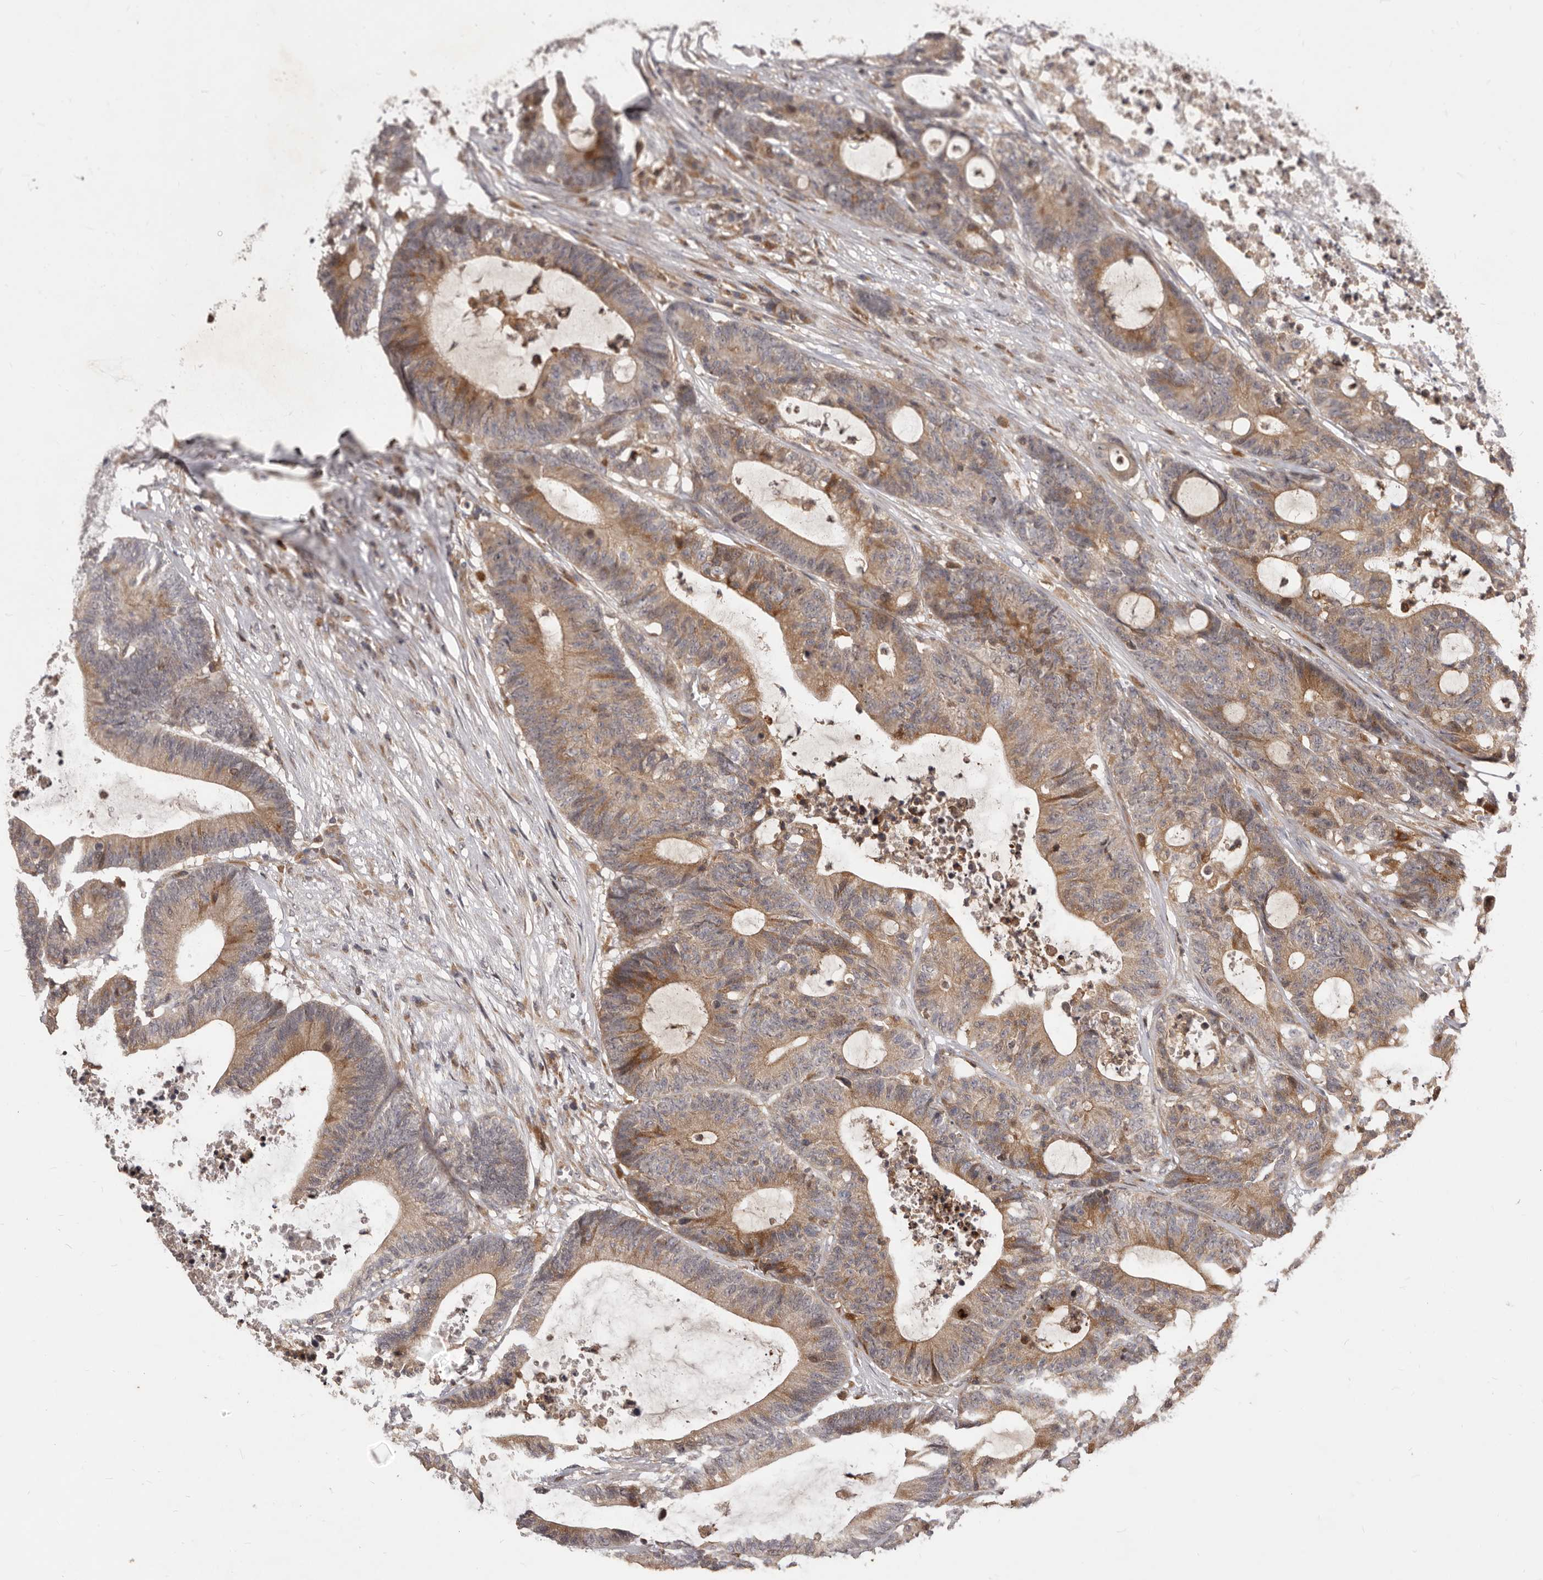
{"staining": {"intensity": "moderate", "quantity": ">75%", "location": "cytoplasmic/membranous"}, "tissue": "colorectal cancer", "cell_type": "Tumor cells", "image_type": "cancer", "snomed": [{"axis": "morphology", "description": "Adenocarcinoma, NOS"}, {"axis": "topography", "description": "Colon"}], "caption": "Human colorectal cancer (adenocarcinoma) stained for a protein (brown) exhibits moderate cytoplasmic/membranous positive expression in approximately >75% of tumor cells.", "gene": "RNF187", "patient": {"sex": "female", "age": 84}}